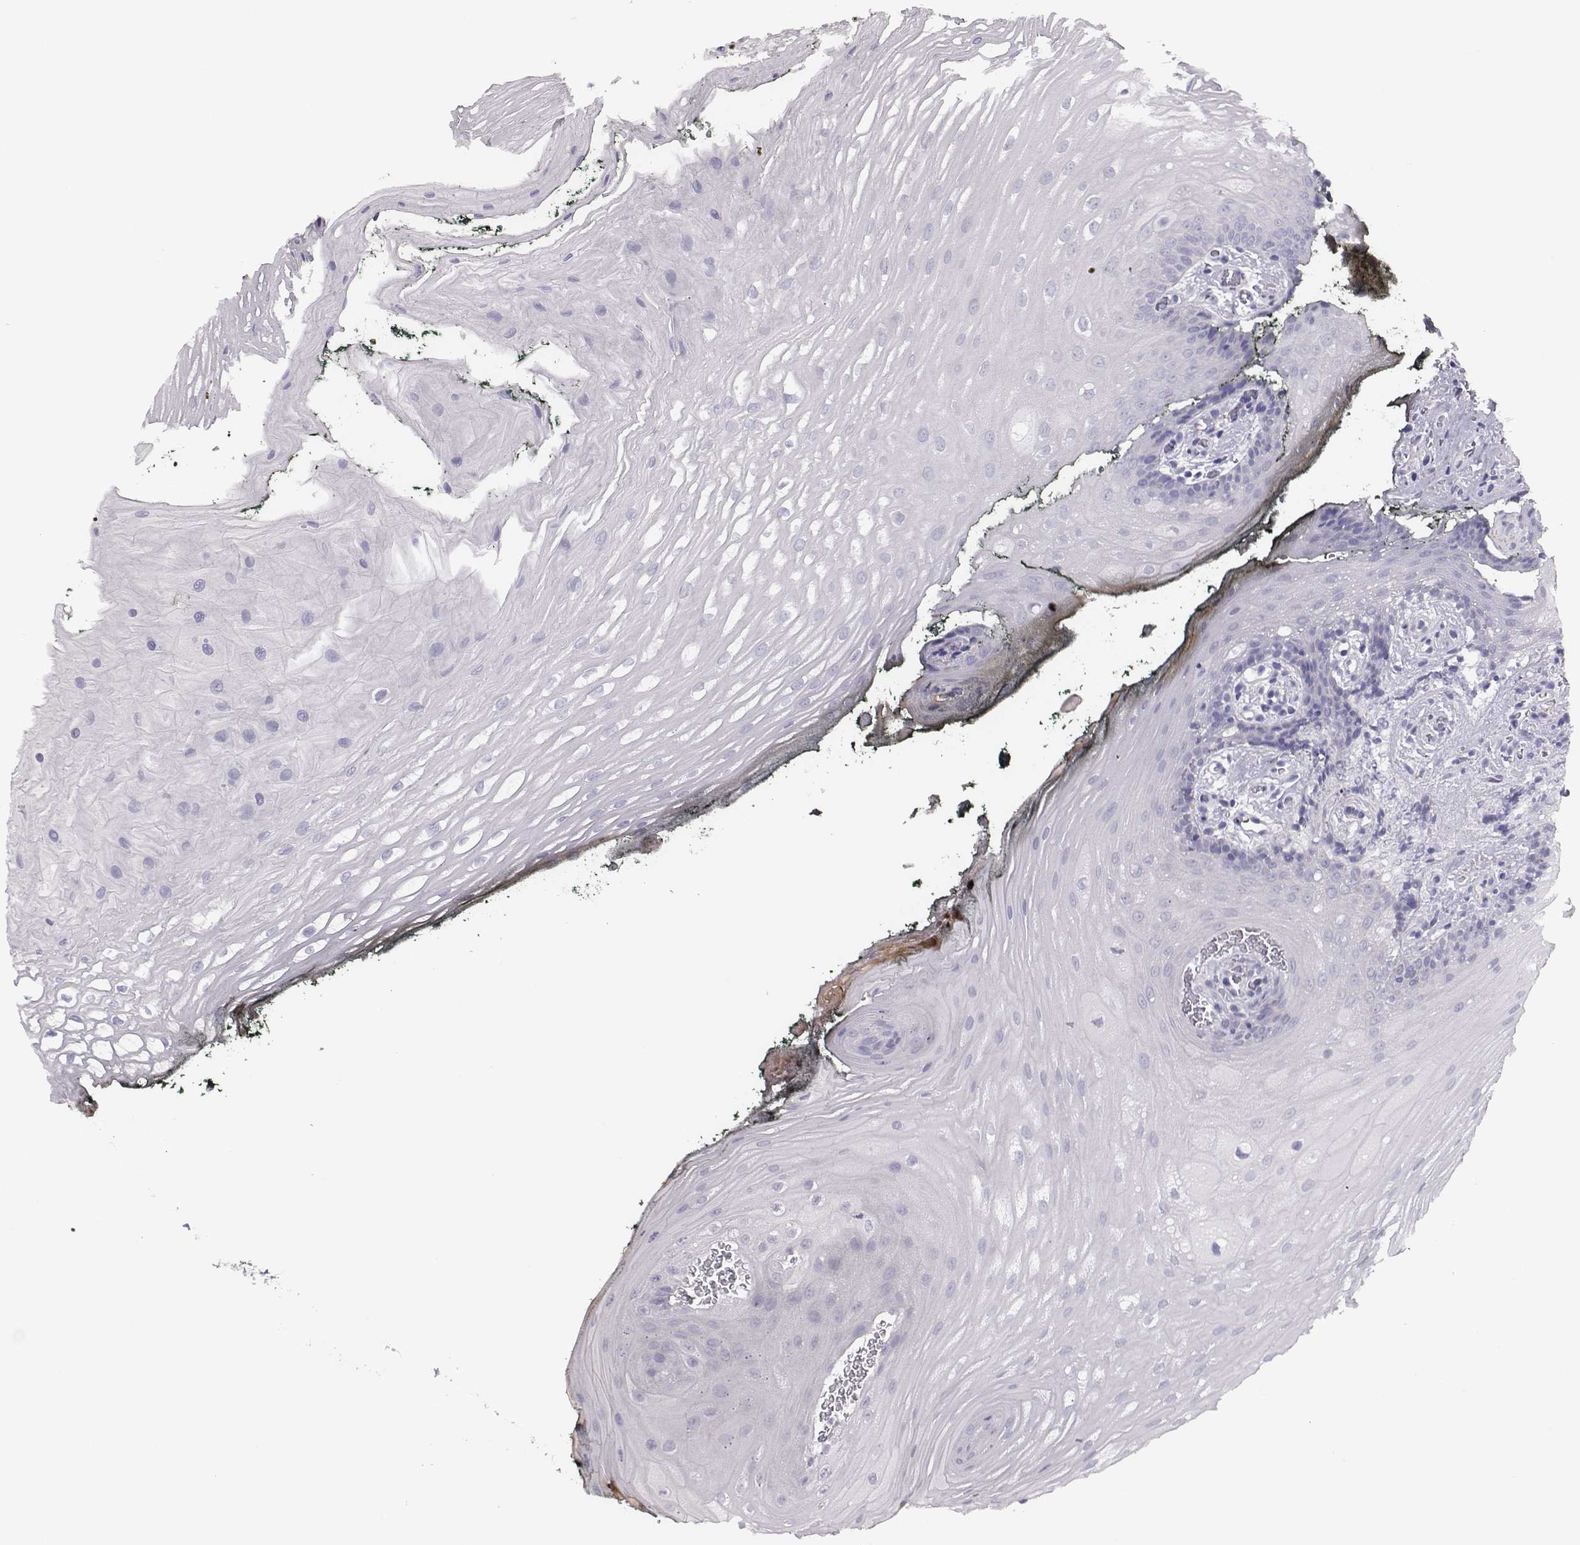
{"staining": {"intensity": "negative", "quantity": "none", "location": "none"}, "tissue": "oral mucosa", "cell_type": "Squamous epithelial cells", "image_type": "normal", "snomed": [{"axis": "morphology", "description": "Normal tissue, NOS"}, {"axis": "topography", "description": "Oral tissue"}, {"axis": "topography", "description": "Head-Neck"}], "caption": "IHC image of benign oral mucosa: oral mucosa stained with DAB (3,3'-diaminobenzidine) exhibits no significant protein positivity in squamous epithelial cells. (Stains: DAB (3,3'-diaminobenzidine) immunohistochemistry (IHC) with hematoxylin counter stain, Microscopy: brightfield microscopy at high magnification).", "gene": "P2RY10", "patient": {"sex": "male", "age": 65}}